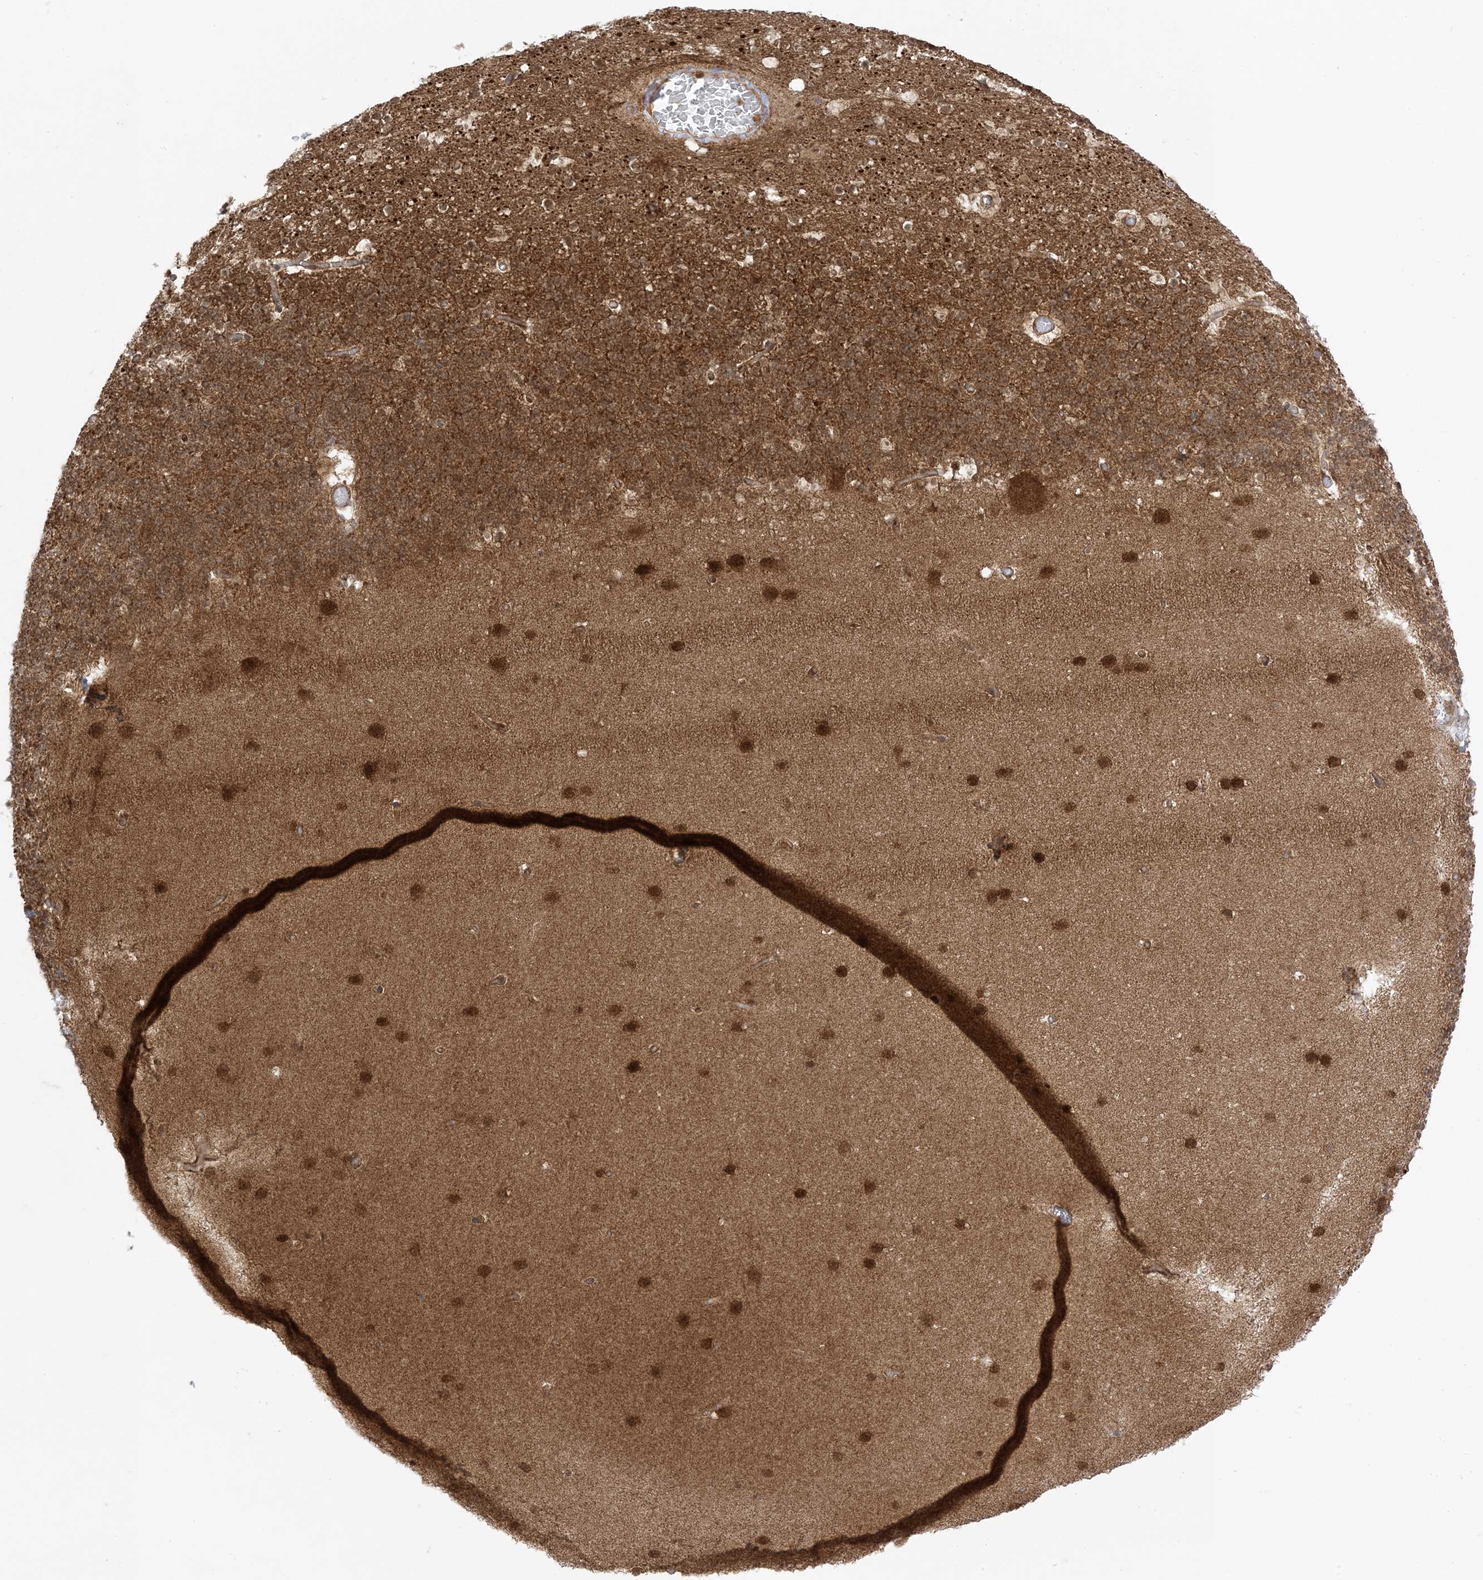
{"staining": {"intensity": "moderate", "quantity": ">75%", "location": "nuclear"}, "tissue": "cerebellum", "cell_type": "Cells in granular layer", "image_type": "normal", "snomed": [{"axis": "morphology", "description": "Normal tissue, NOS"}, {"axis": "topography", "description": "Cerebellum"}], "caption": "A brown stain shows moderate nuclear staining of a protein in cells in granular layer of normal human cerebellum.", "gene": "PTPA", "patient": {"sex": "male", "age": 57}}